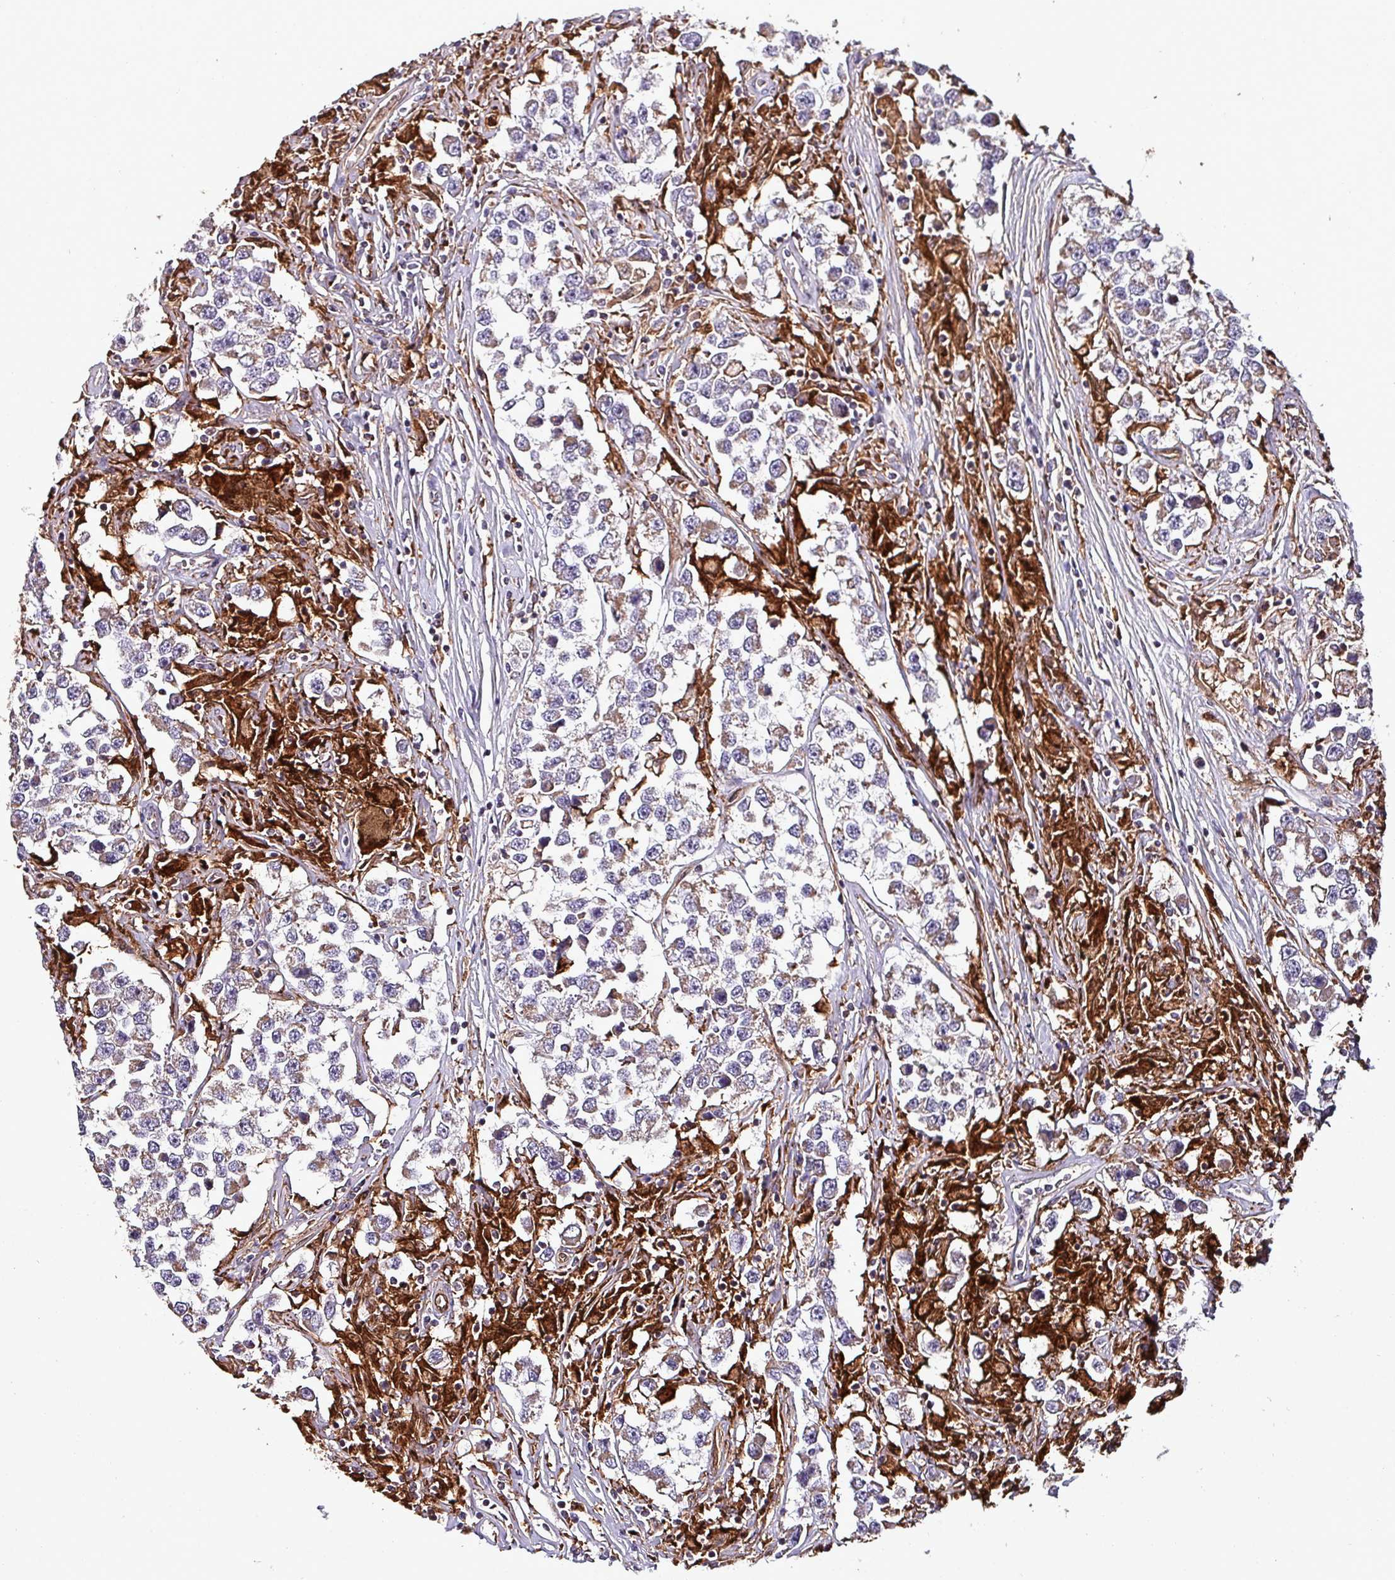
{"staining": {"intensity": "moderate", "quantity": "<25%", "location": "cytoplasmic/membranous"}, "tissue": "testis cancer", "cell_type": "Tumor cells", "image_type": "cancer", "snomed": [{"axis": "morphology", "description": "Seminoma, NOS"}, {"axis": "topography", "description": "Testis"}], "caption": "The micrograph displays immunohistochemical staining of testis cancer (seminoma). There is moderate cytoplasmic/membranous staining is seen in approximately <25% of tumor cells.", "gene": "SCIN", "patient": {"sex": "male", "age": 46}}